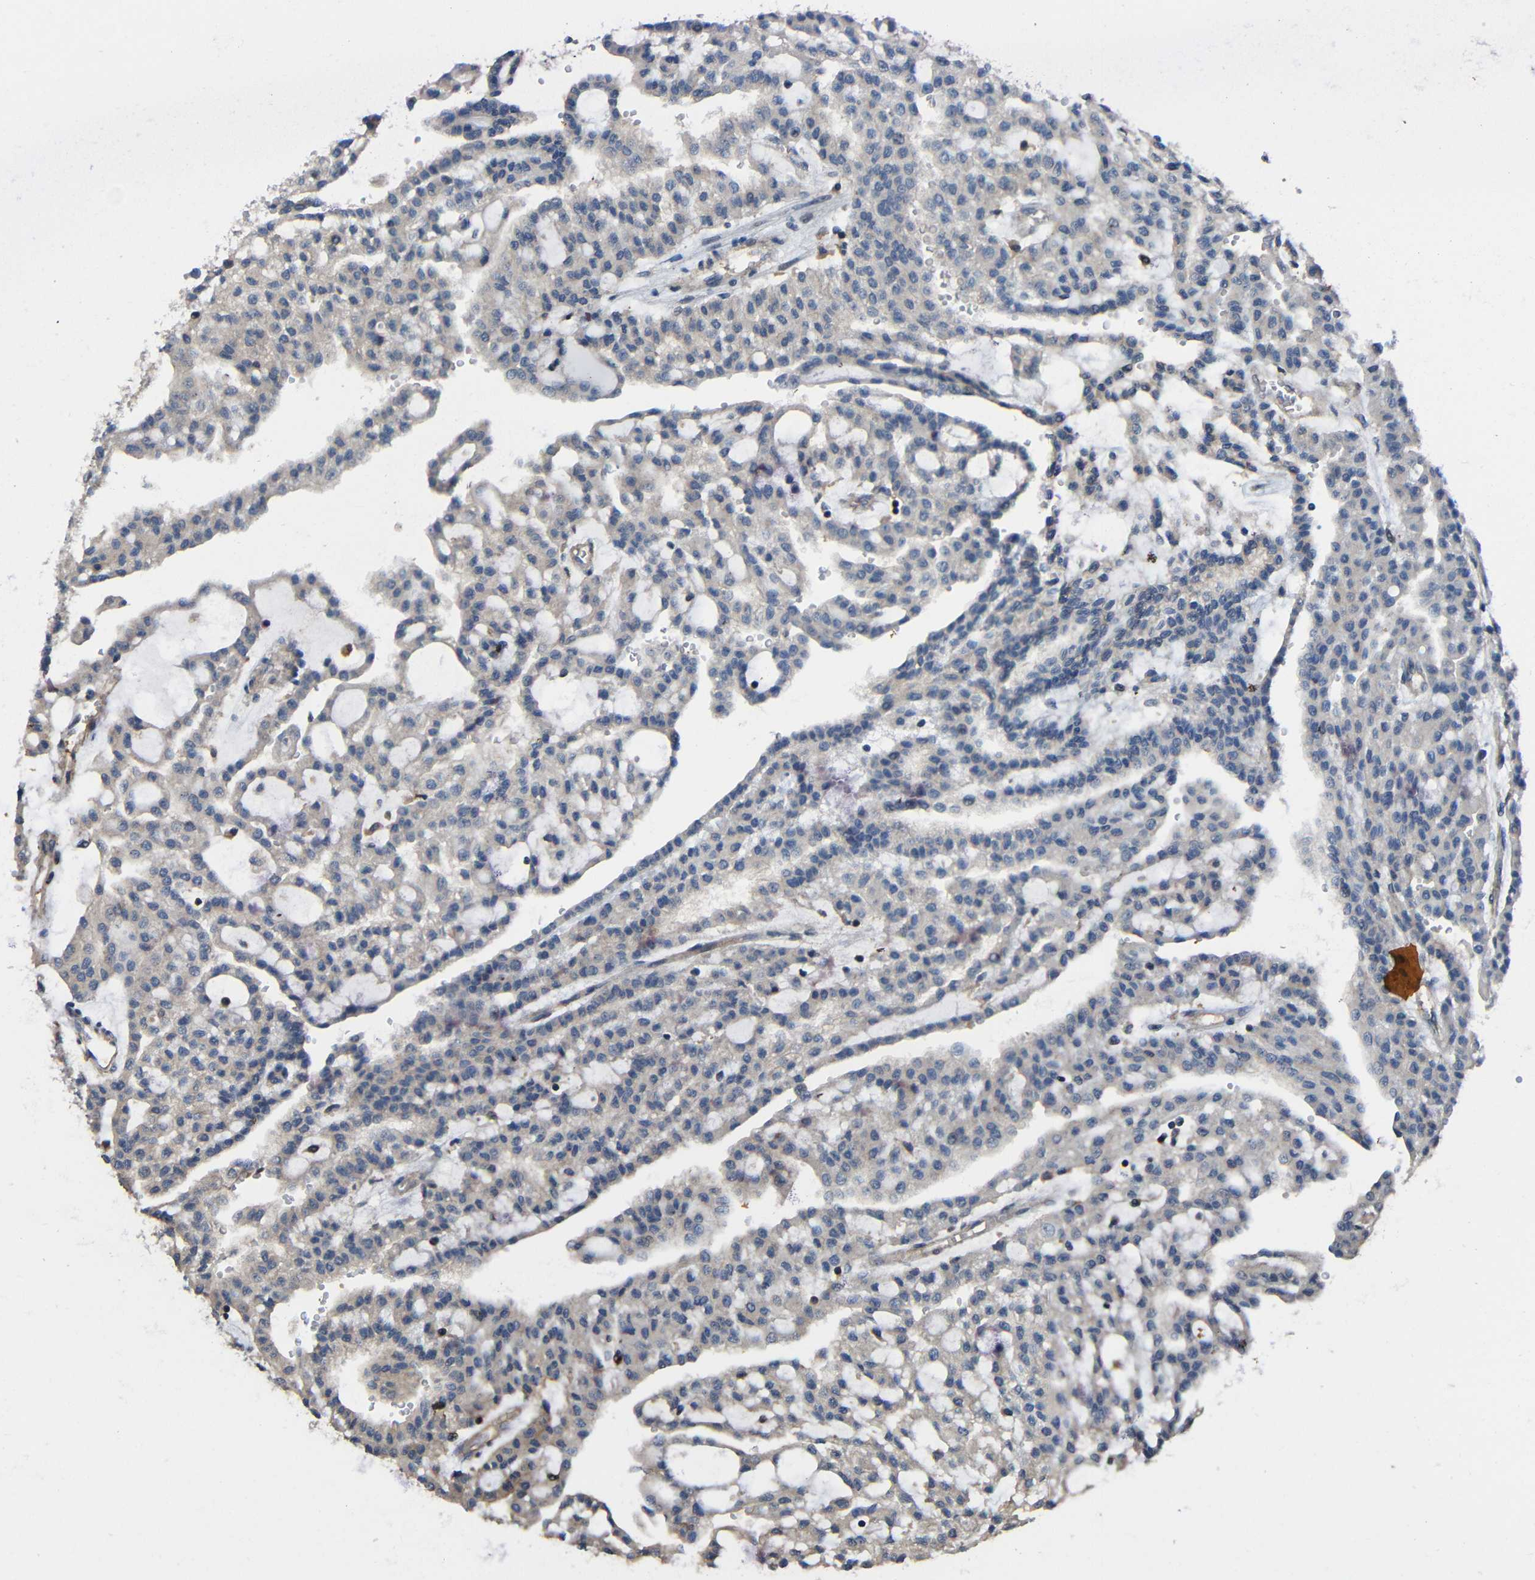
{"staining": {"intensity": "weak", "quantity": "<25%", "location": "cytoplasmic/membranous"}, "tissue": "renal cancer", "cell_type": "Tumor cells", "image_type": "cancer", "snomed": [{"axis": "morphology", "description": "Adenocarcinoma, NOS"}, {"axis": "topography", "description": "Kidney"}], "caption": "This is an immunohistochemistry (IHC) photomicrograph of renal cancer. There is no staining in tumor cells.", "gene": "GDI1", "patient": {"sex": "male", "age": 63}}